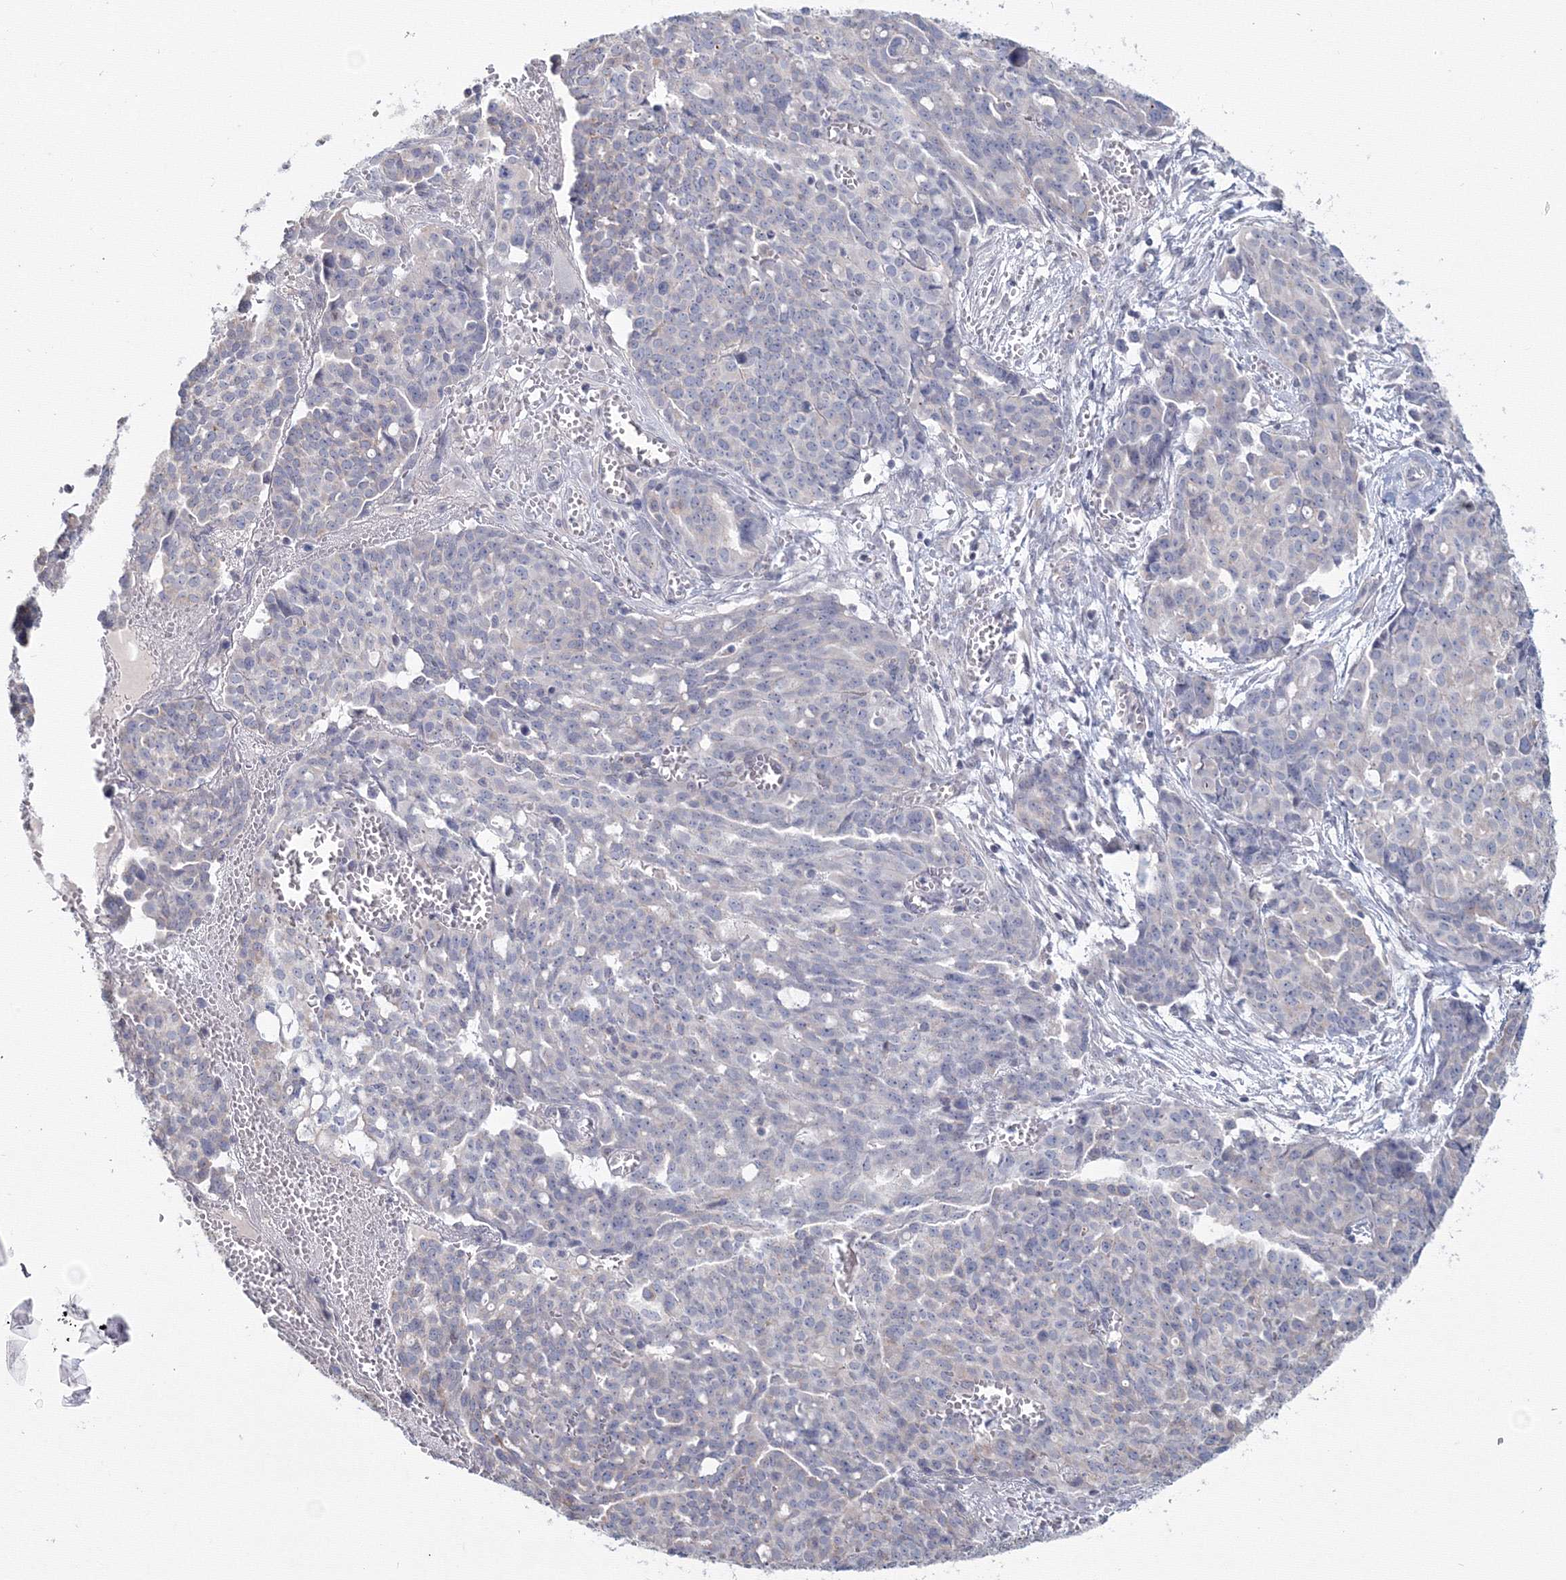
{"staining": {"intensity": "negative", "quantity": "none", "location": "none"}, "tissue": "ovarian cancer", "cell_type": "Tumor cells", "image_type": "cancer", "snomed": [{"axis": "morphology", "description": "Cystadenocarcinoma, serous, NOS"}, {"axis": "topography", "description": "Soft tissue"}, {"axis": "topography", "description": "Ovary"}], "caption": "Immunohistochemical staining of human serous cystadenocarcinoma (ovarian) exhibits no significant positivity in tumor cells.", "gene": "SLC7A7", "patient": {"sex": "female", "age": 57}}